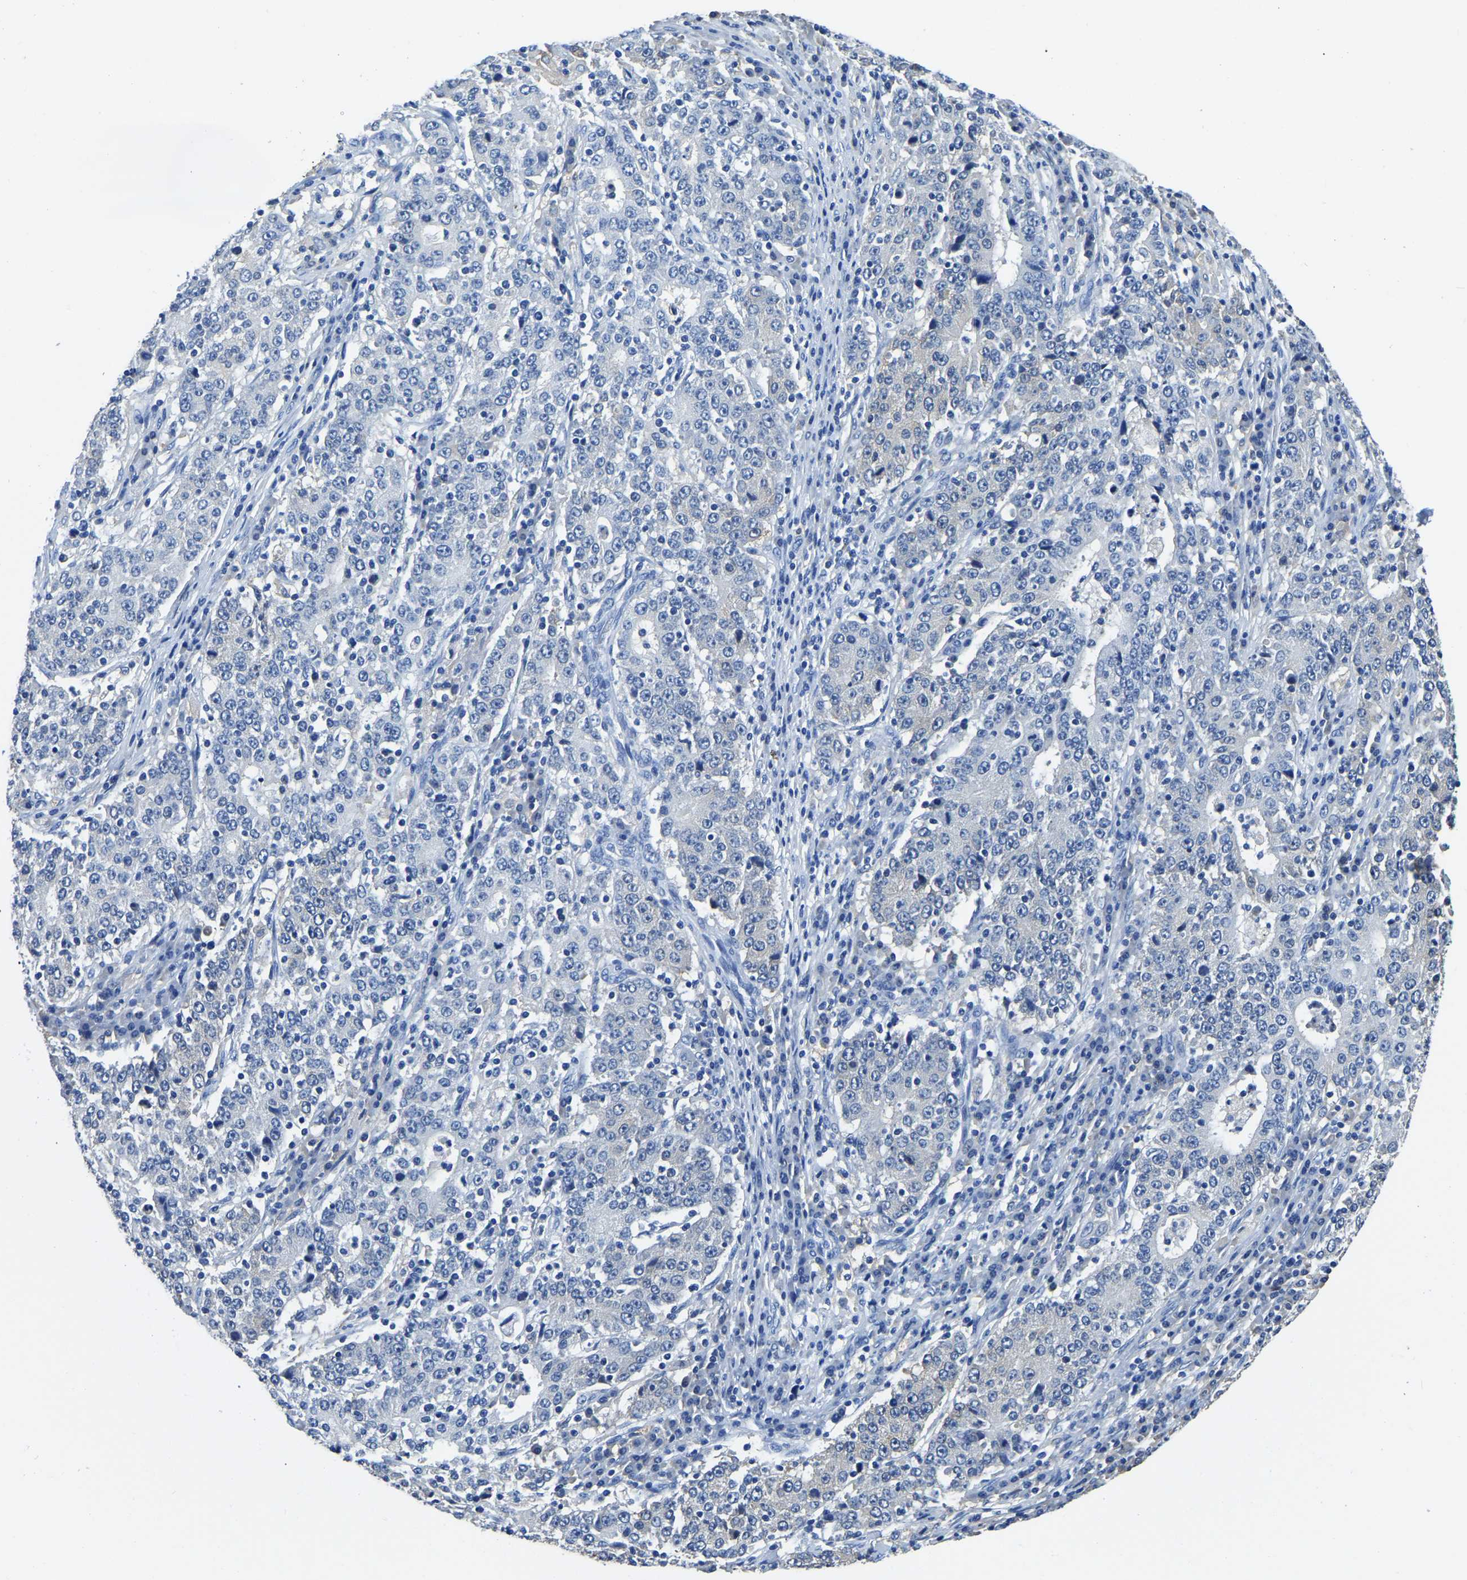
{"staining": {"intensity": "negative", "quantity": "none", "location": "none"}, "tissue": "stomach cancer", "cell_type": "Tumor cells", "image_type": "cancer", "snomed": [{"axis": "morphology", "description": "Adenocarcinoma, NOS"}, {"axis": "topography", "description": "Stomach"}], "caption": "A histopathology image of stomach cancer stained for a protein demonstrates no brown staining in tumor cells. (DAB IHC, high magnification).", "gene": "ZDHHC13", "patient": {"sex": "male", "age": 59}}